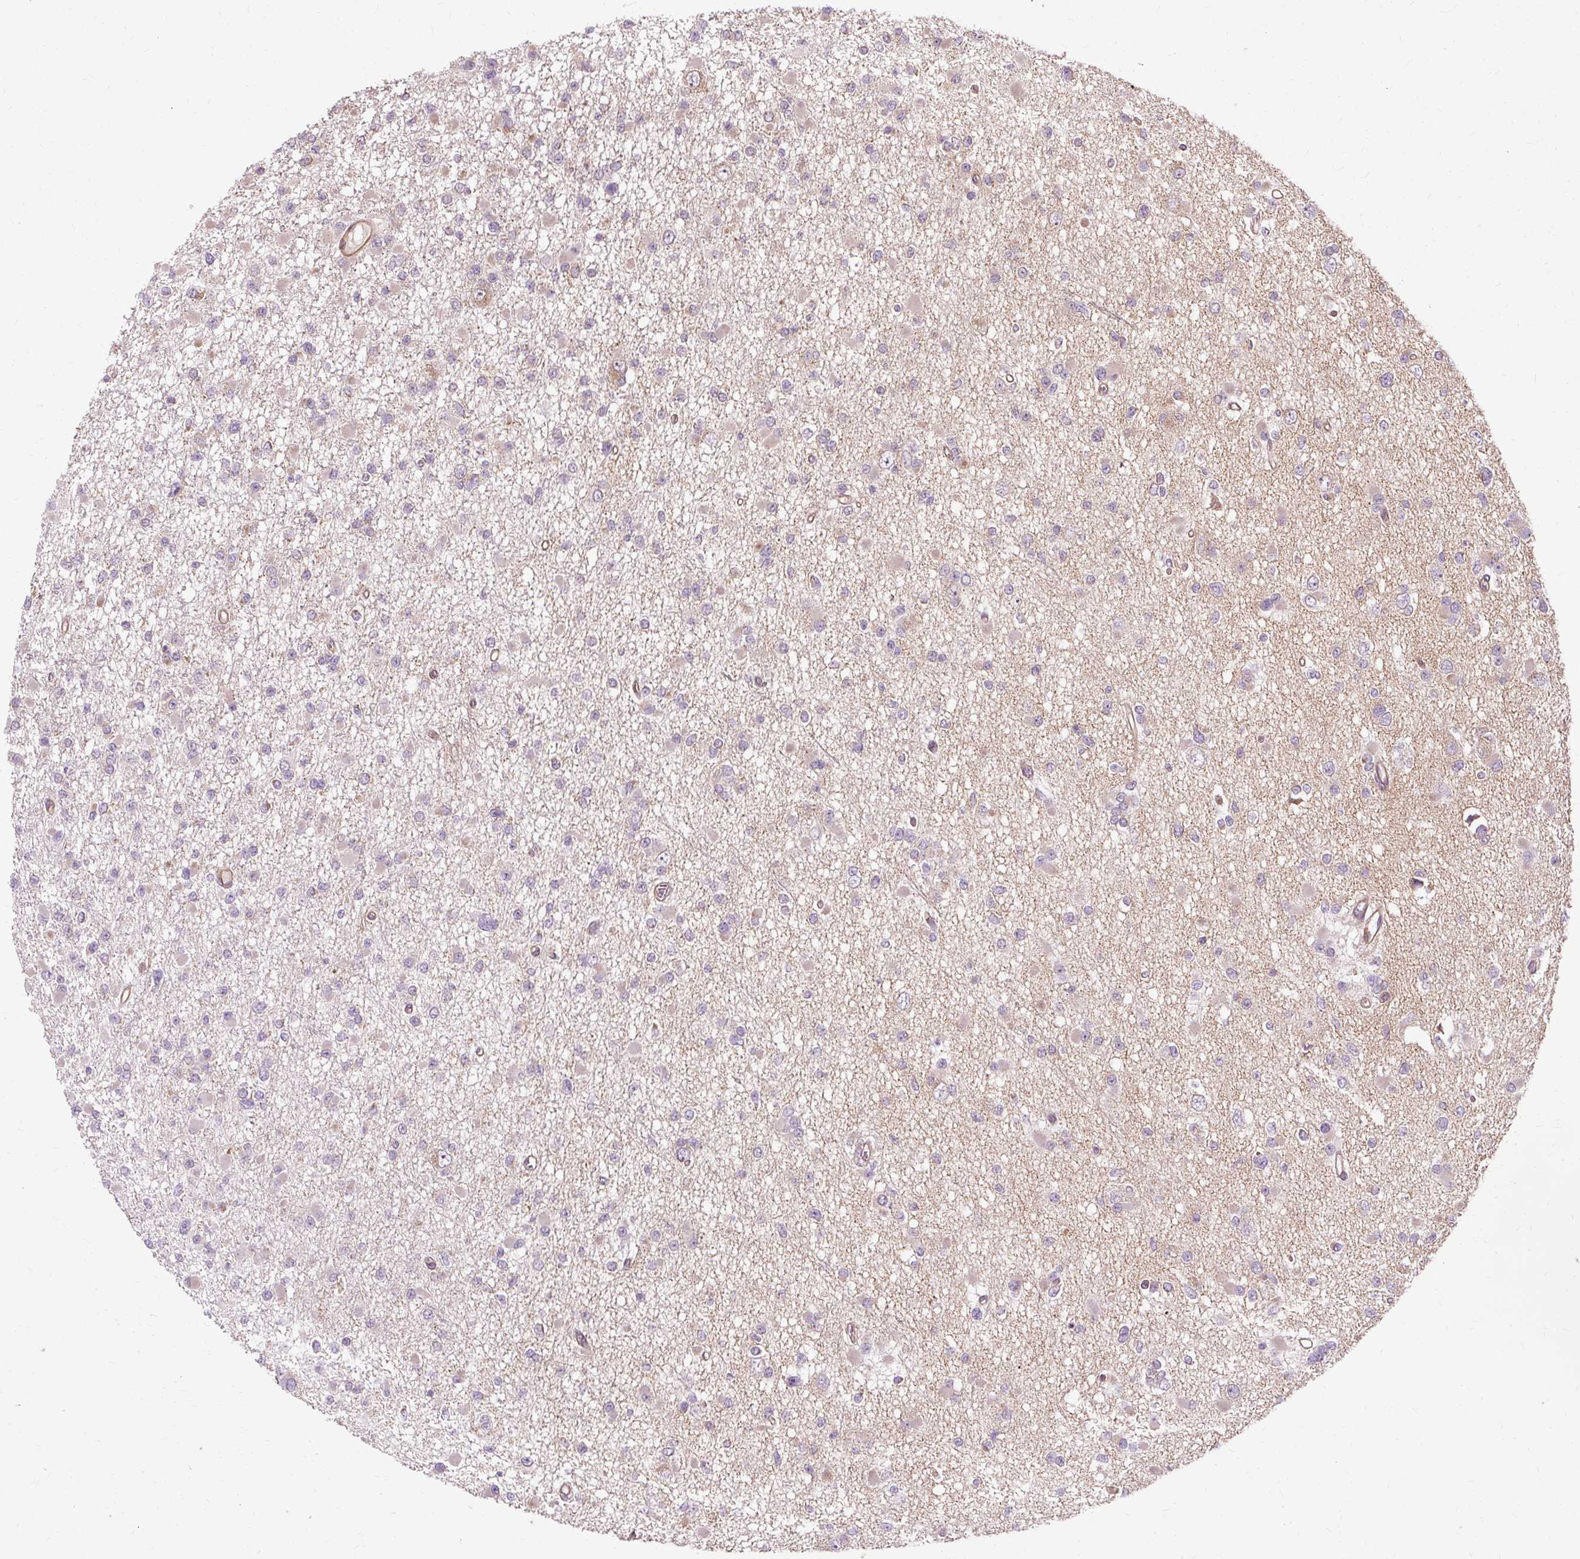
{"staining": {"intensity": "negative", "quantity": "none", "location": "none"}, "tissue": "glioma", "cell_type": "Tumor cells", "image_type": "cancer", "snomed": [{"axis": "morphology", "description": "Glioma, malignant, Low grade"}, {"axis": "topography", "description": "Brain"}], "caption": "Malignant glioma (low-grade) stained for a protein using IHC reveals no expression tumor cells.", "gene": "FLRT1", "patient": {"sex": "female", "age": 22}}